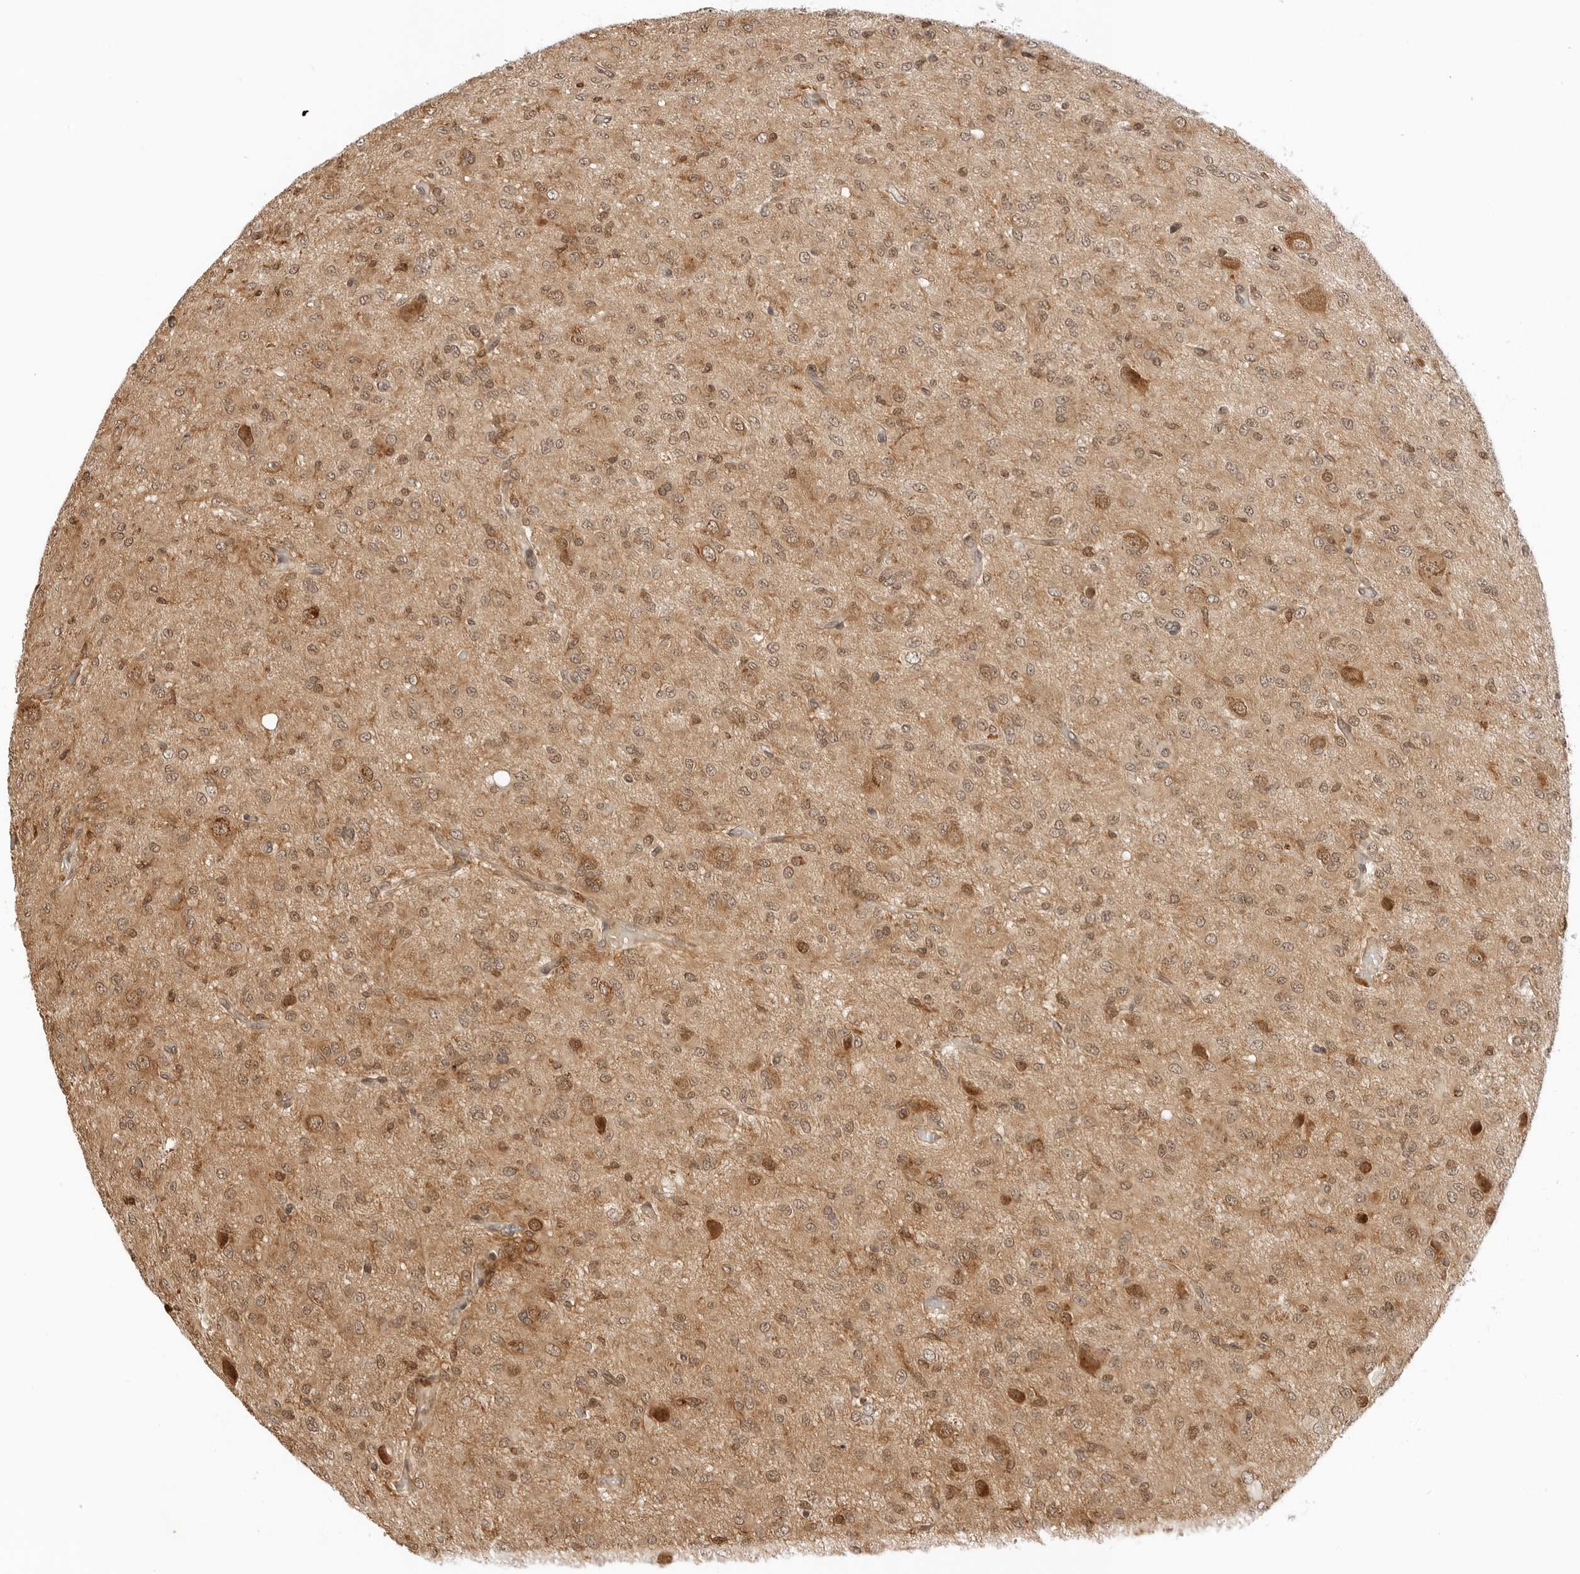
{"staining": {"intensity": "moderate", "quantity": ">75%", "location": "cytoplasmic/membranous,nuclear"}, "tissue": "glioma", "cell_type": "Tumor cells", "image_type": "cancer", "snomed": [{"axis": "morphology", "description": "Glioma, malignant, High grade"}, {"axis": "topography", "description": "Brain"}], "caption": "High-grade glioma (malignant) stained with DAB IHC exhibits medium levels of moderate cytoplasmic/membranous and nuclear staining in approximately >75% of tumor cells.", "gene": "RC3H1", "patient": {"sex": "female", "age": 59}}